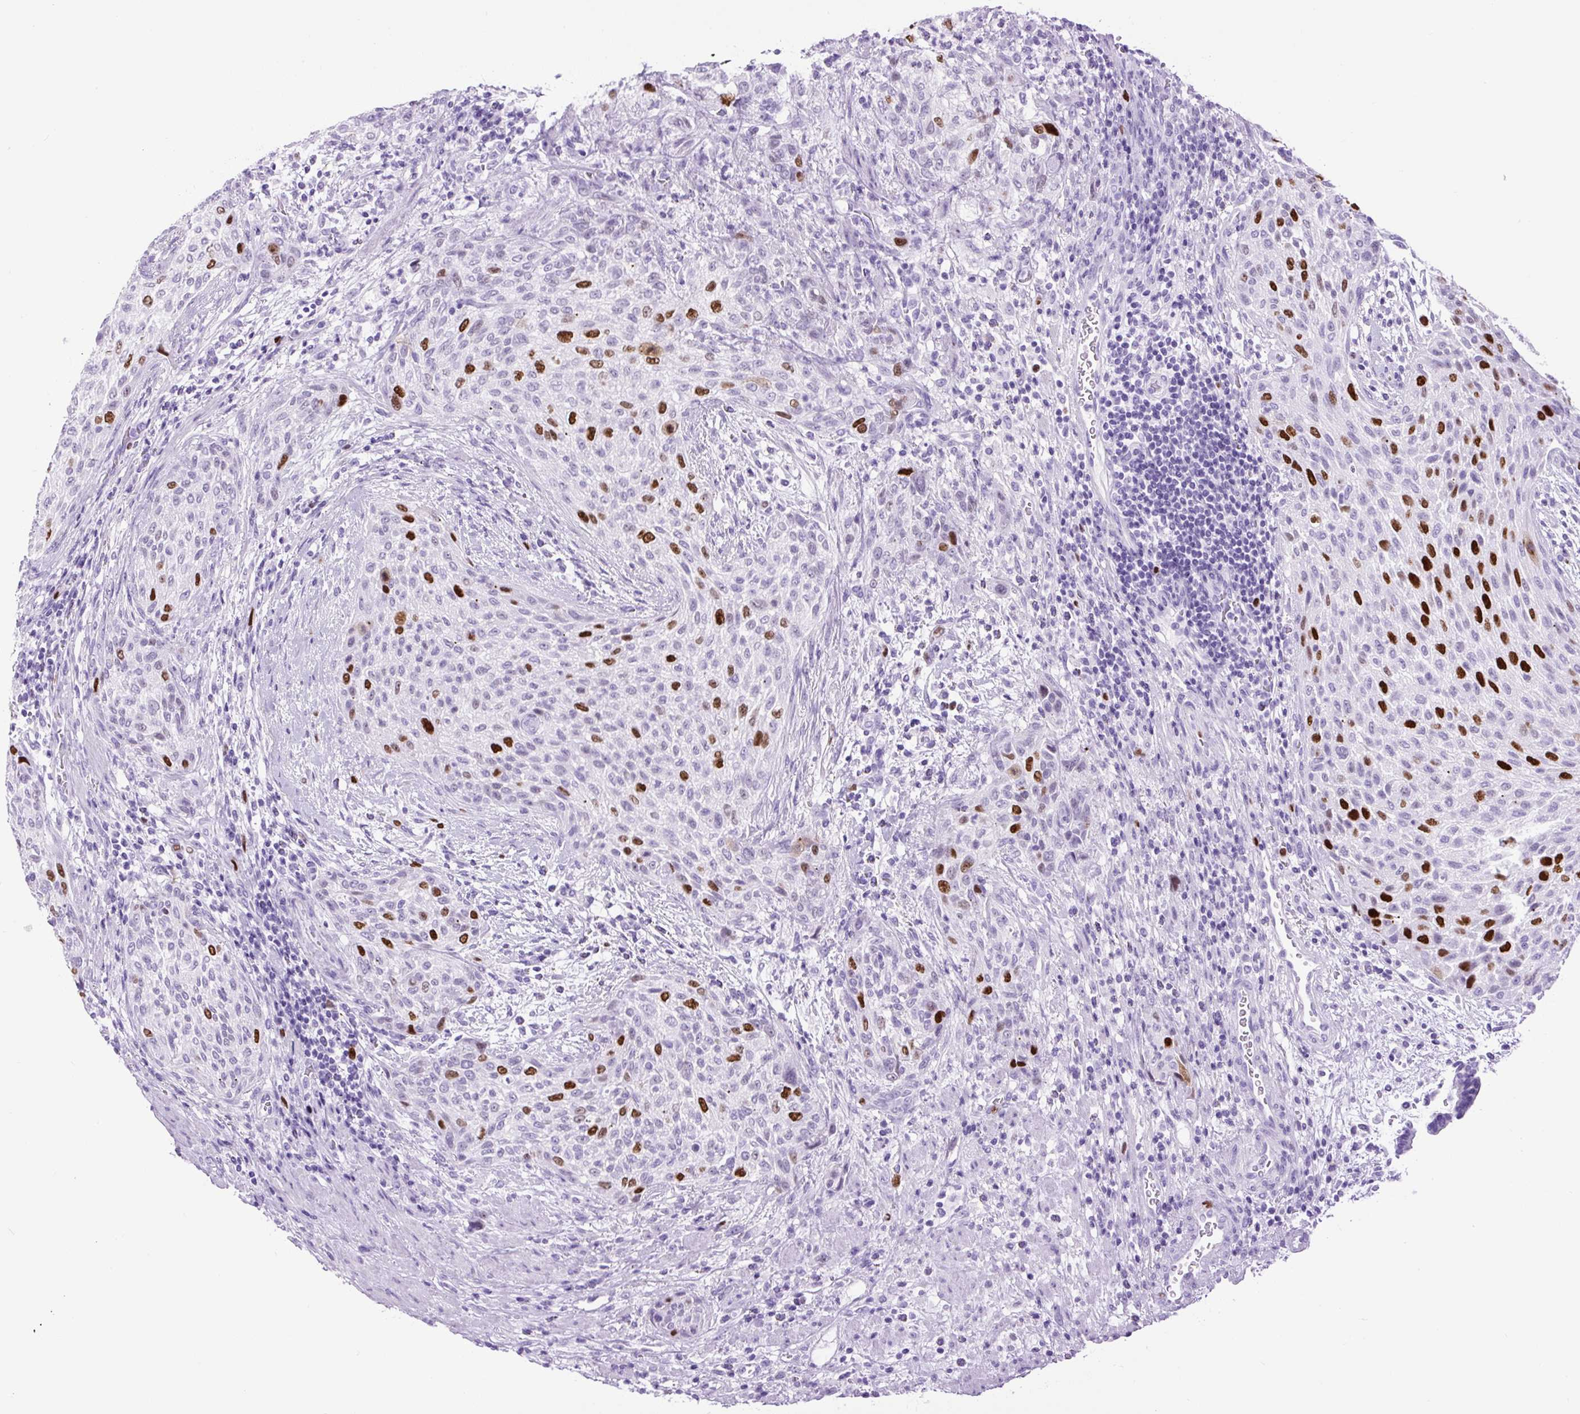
{"staining": {"intensity": "strong", "quantity": "<25%", "location": "nuclear"}, "tissue": "urothelial cancer", "cell_type": "Tumor cells", "image_type": "cancer", "snomed": [{"axis": "morphology", "description": "Urothelial carcinoma, High grade"}, {"axis": "topography", "description": "Urinary bladder"}], "caption": "Immunohistochemical staining of urothelial carcinoma (high-grade) reveals strong nuclear protein positivity in approximately <25% of tumor cells.", "gene": "RACGAP1", "patient": {"sex": "male", "age": 35}}